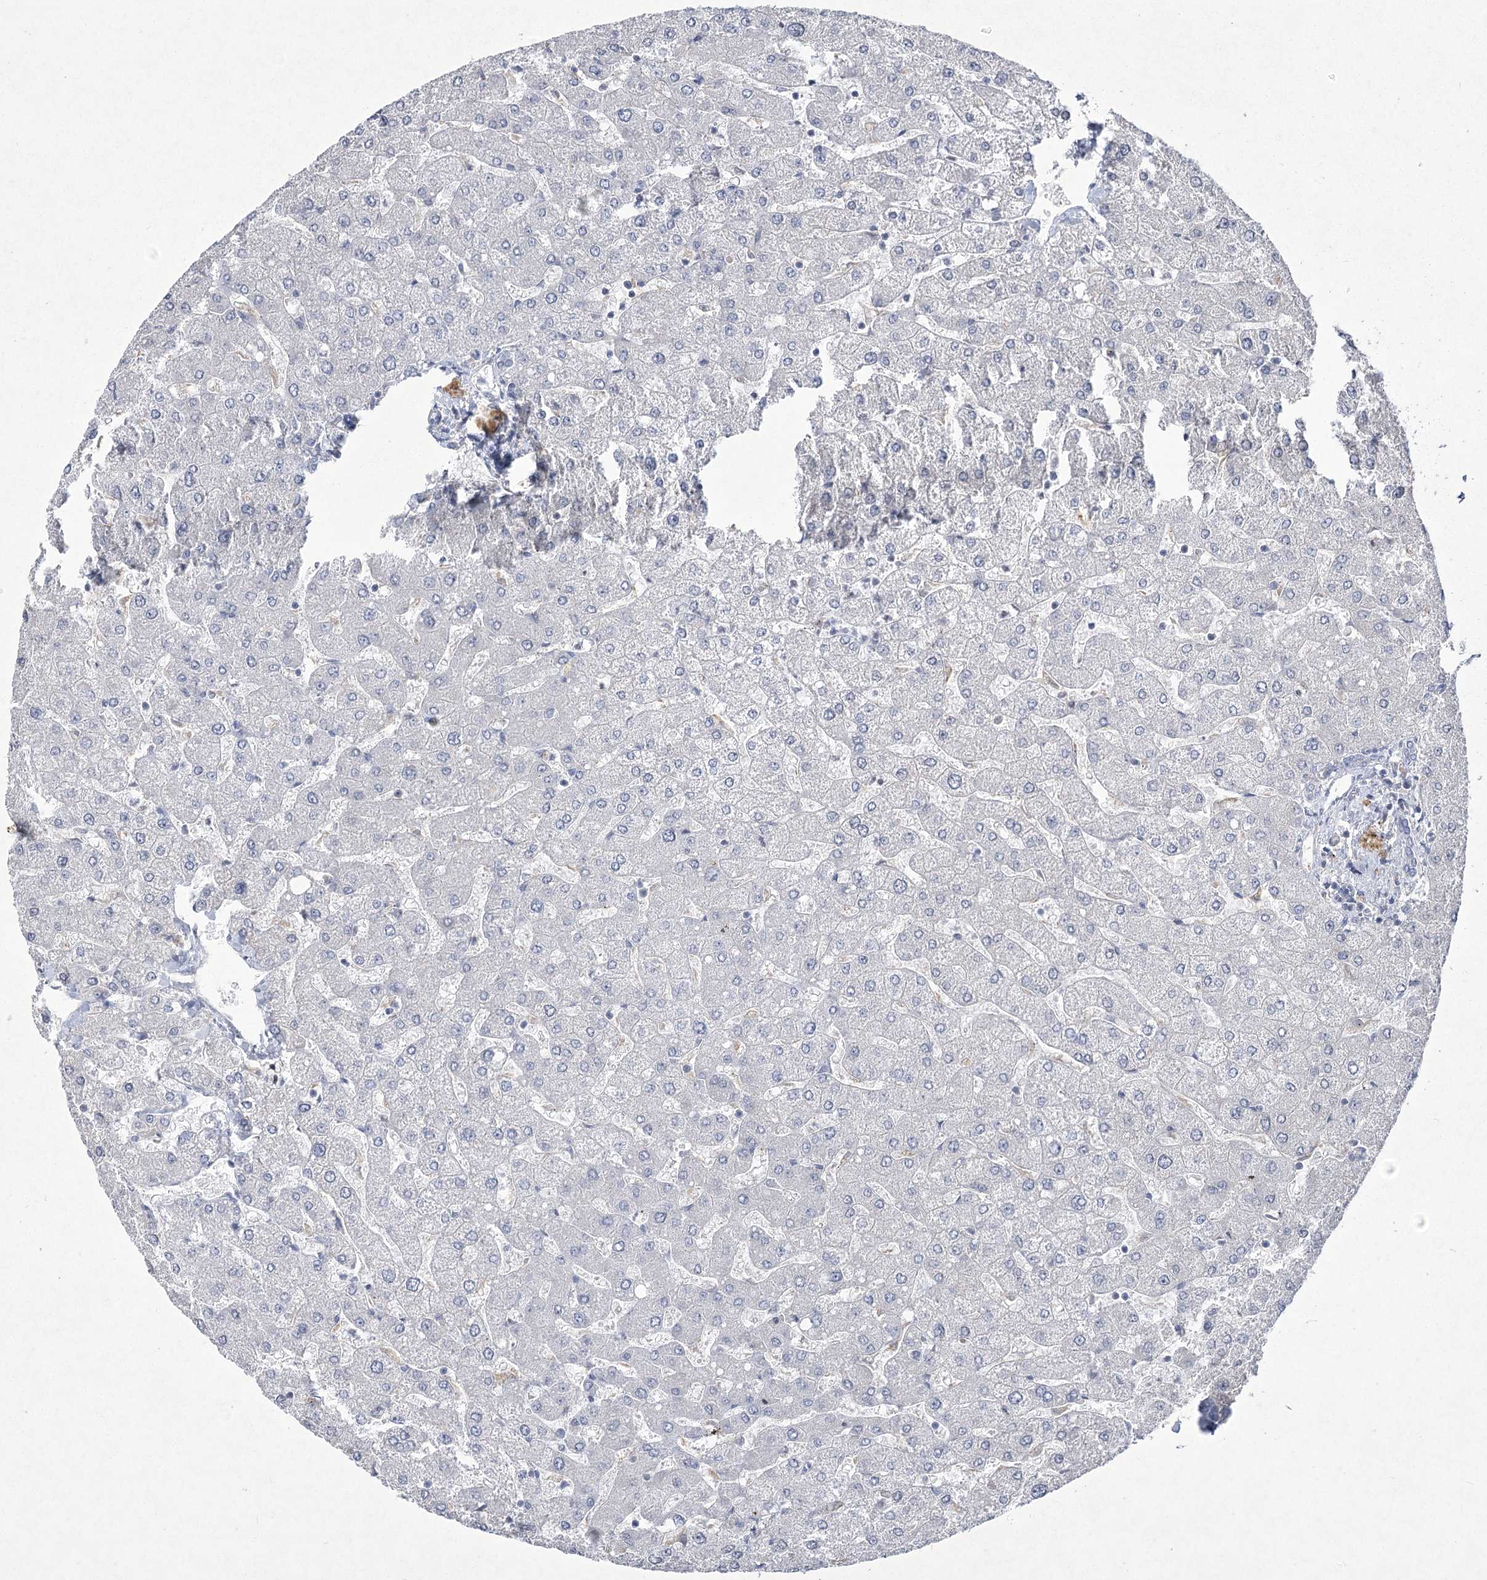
{"staining": {"intensity": "negative", "quantity": "none", "location": "none"}, "tissue": "liver", "cell_type": "Cholangiocytes", "image_type": "normal", "snomed": [{"axis": "morphology", "description": "Normal tissue, NOS"}, {"axis": "topography", "description": "Liver"}], "caption": "A histopathology image of human liver is negative for staining in cholangiocytes. (Stains: DAB immunohistochemistry with hematoxylin counter stain, Microscopy: brightfield microscopy at high magnification).", "gene": "PDHB", "patient": {"sex": "male", "age": 55}}